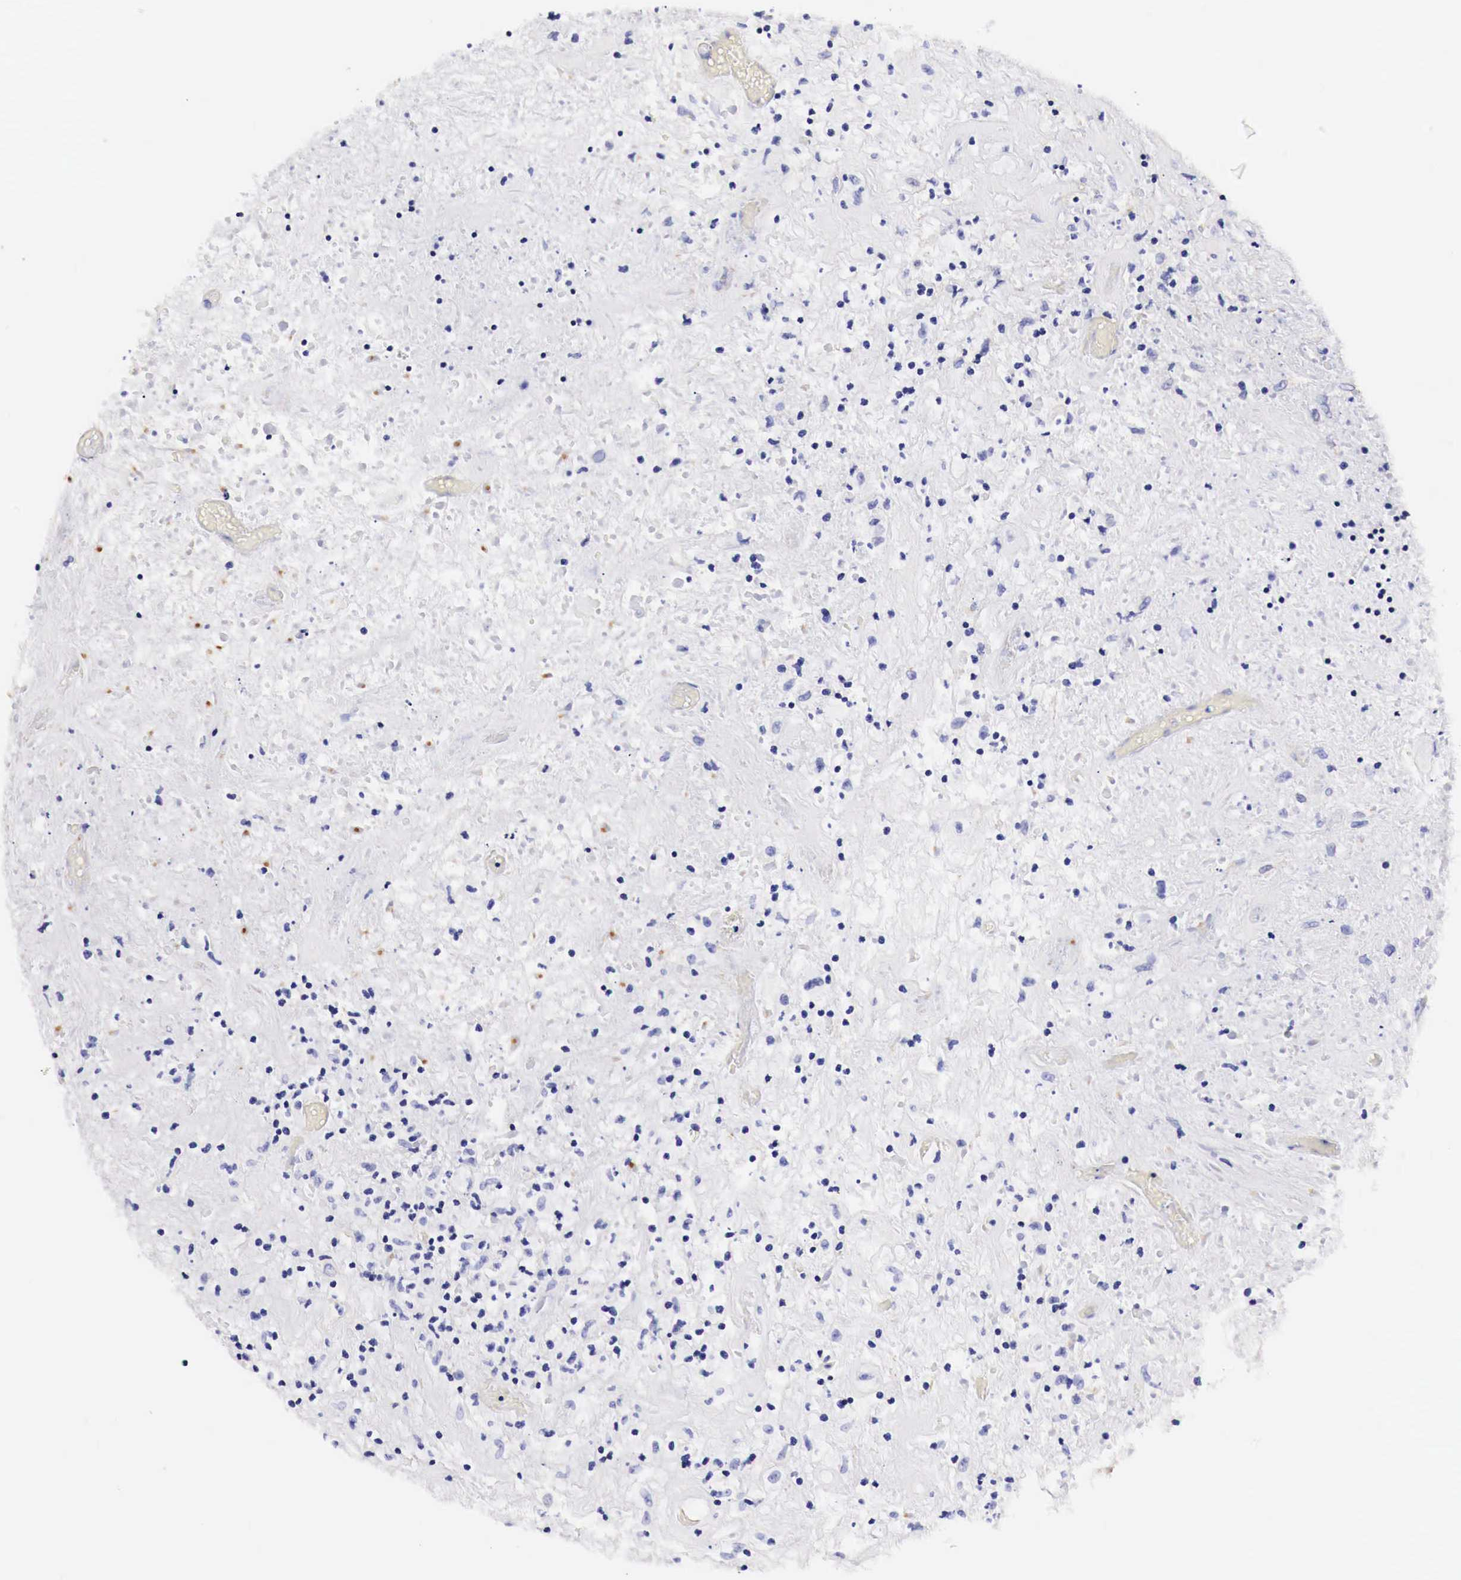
{"staining": {"intensity": "negative", "quantity": "none", "location": "none"}, "tissue": "lymphoma", "cell_type": "Tumor cells", "image_type": "cancer", "snomed": [{"axis": "morphology", "description": "Hodgkin's disease, NOS"}, {"axis": "topography", "description": "Lymph node"}], "caption": "Tumor cells are negative for protein expression in human lymphoma.", "gene": "EGFR", "patient": {"sex": "male", "age": 46}}